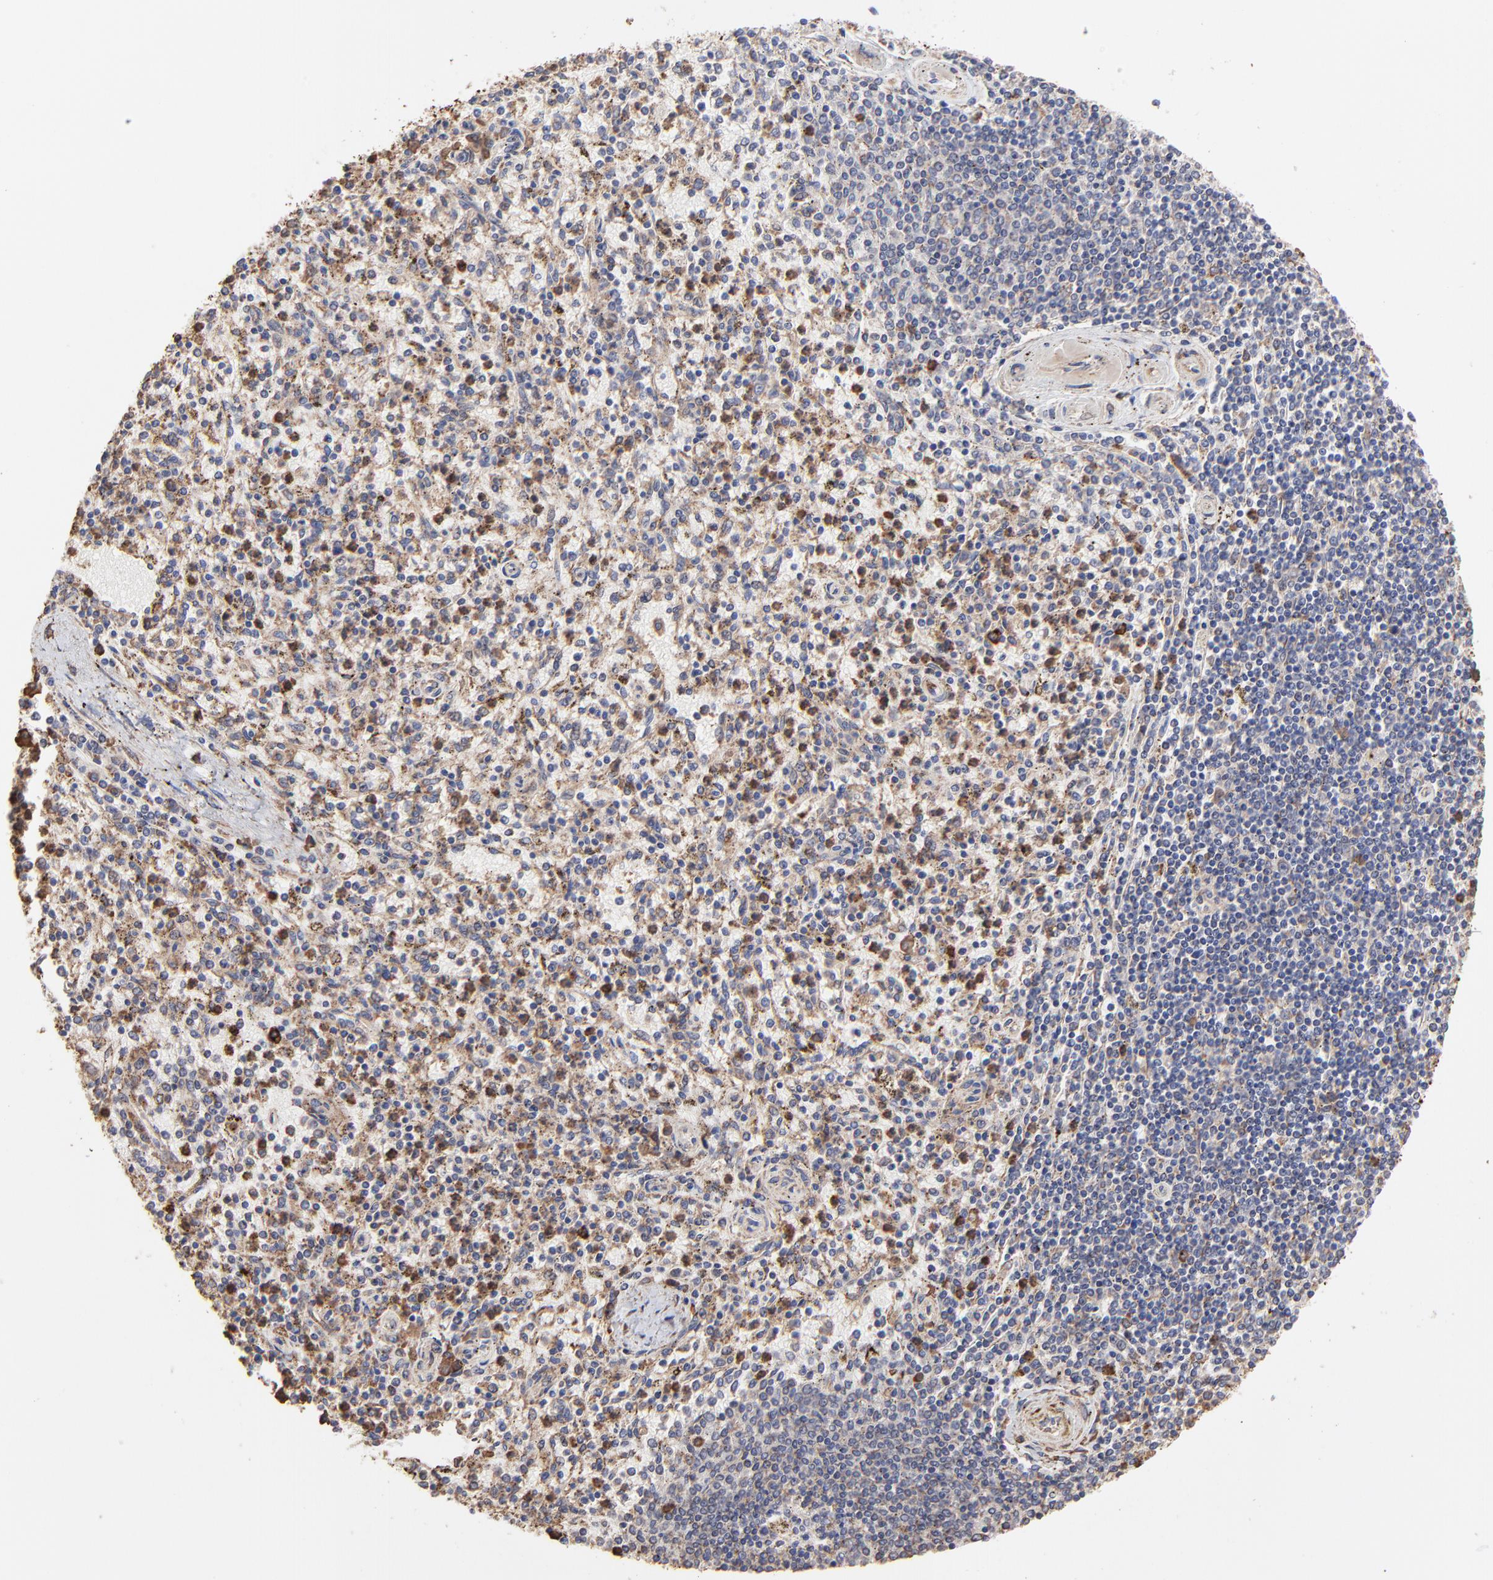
{"staining": {"intensity": "moderate", "quantity": ">75%", "location": "cytoplasmic/membranous"}, "tissue": "spleen", "cell_type": "Cells in red pulp", "image_type": "normal", "snomed": [{"axis": "morphology", "description": "Normal tissue, NOS"}, {"axis": "topography", "description": "Spleen"}], "caption": "The image demonstrates a brown stain indicating the presence of a protein in the cytoplasmic/membranous of cells in red pulp in spleen.", "gene": "PFKM", "patient": {"sex": "male", "age": 72}}